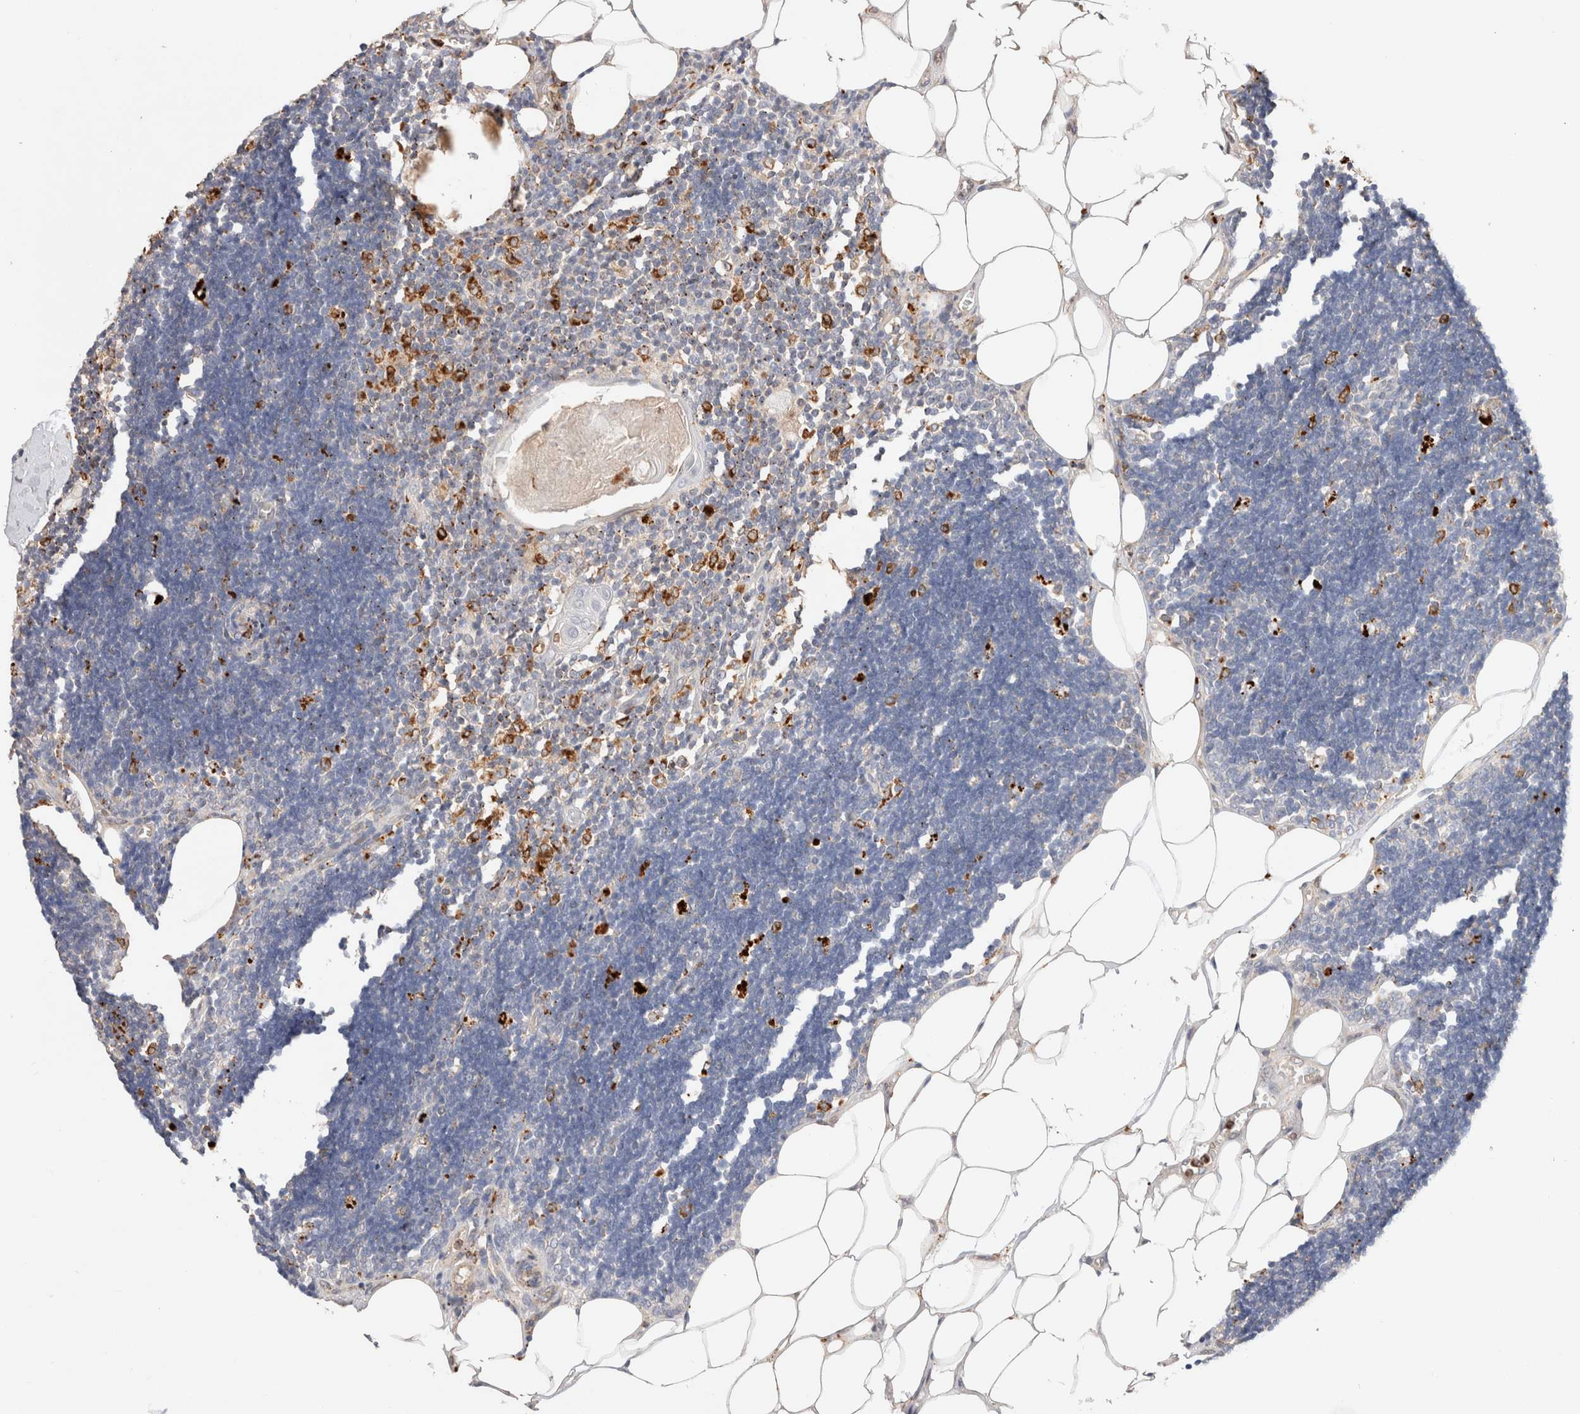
{"staining": {"intensity": "moderate", "quantity": "<25%", "location": "cytoplasmic/membranous"}, "tissue": "lymph node", "cell_type": "Germinal center cells", "image_type": "normal", "snomed": [{"axis": "morphology", "description": "Normal tissue, NOS"}, {"axis": "topography", "description": "Lymph node"}], "caption": "IHC of normal lymph node displays low levels of moderate cytoplasmic/membranous expression in about <25% of germinal center cells. (IHC, brightfield microscopy, high magnification).", "gene": "RABEPK", "patient": {"sex": "male", "age": 33}}